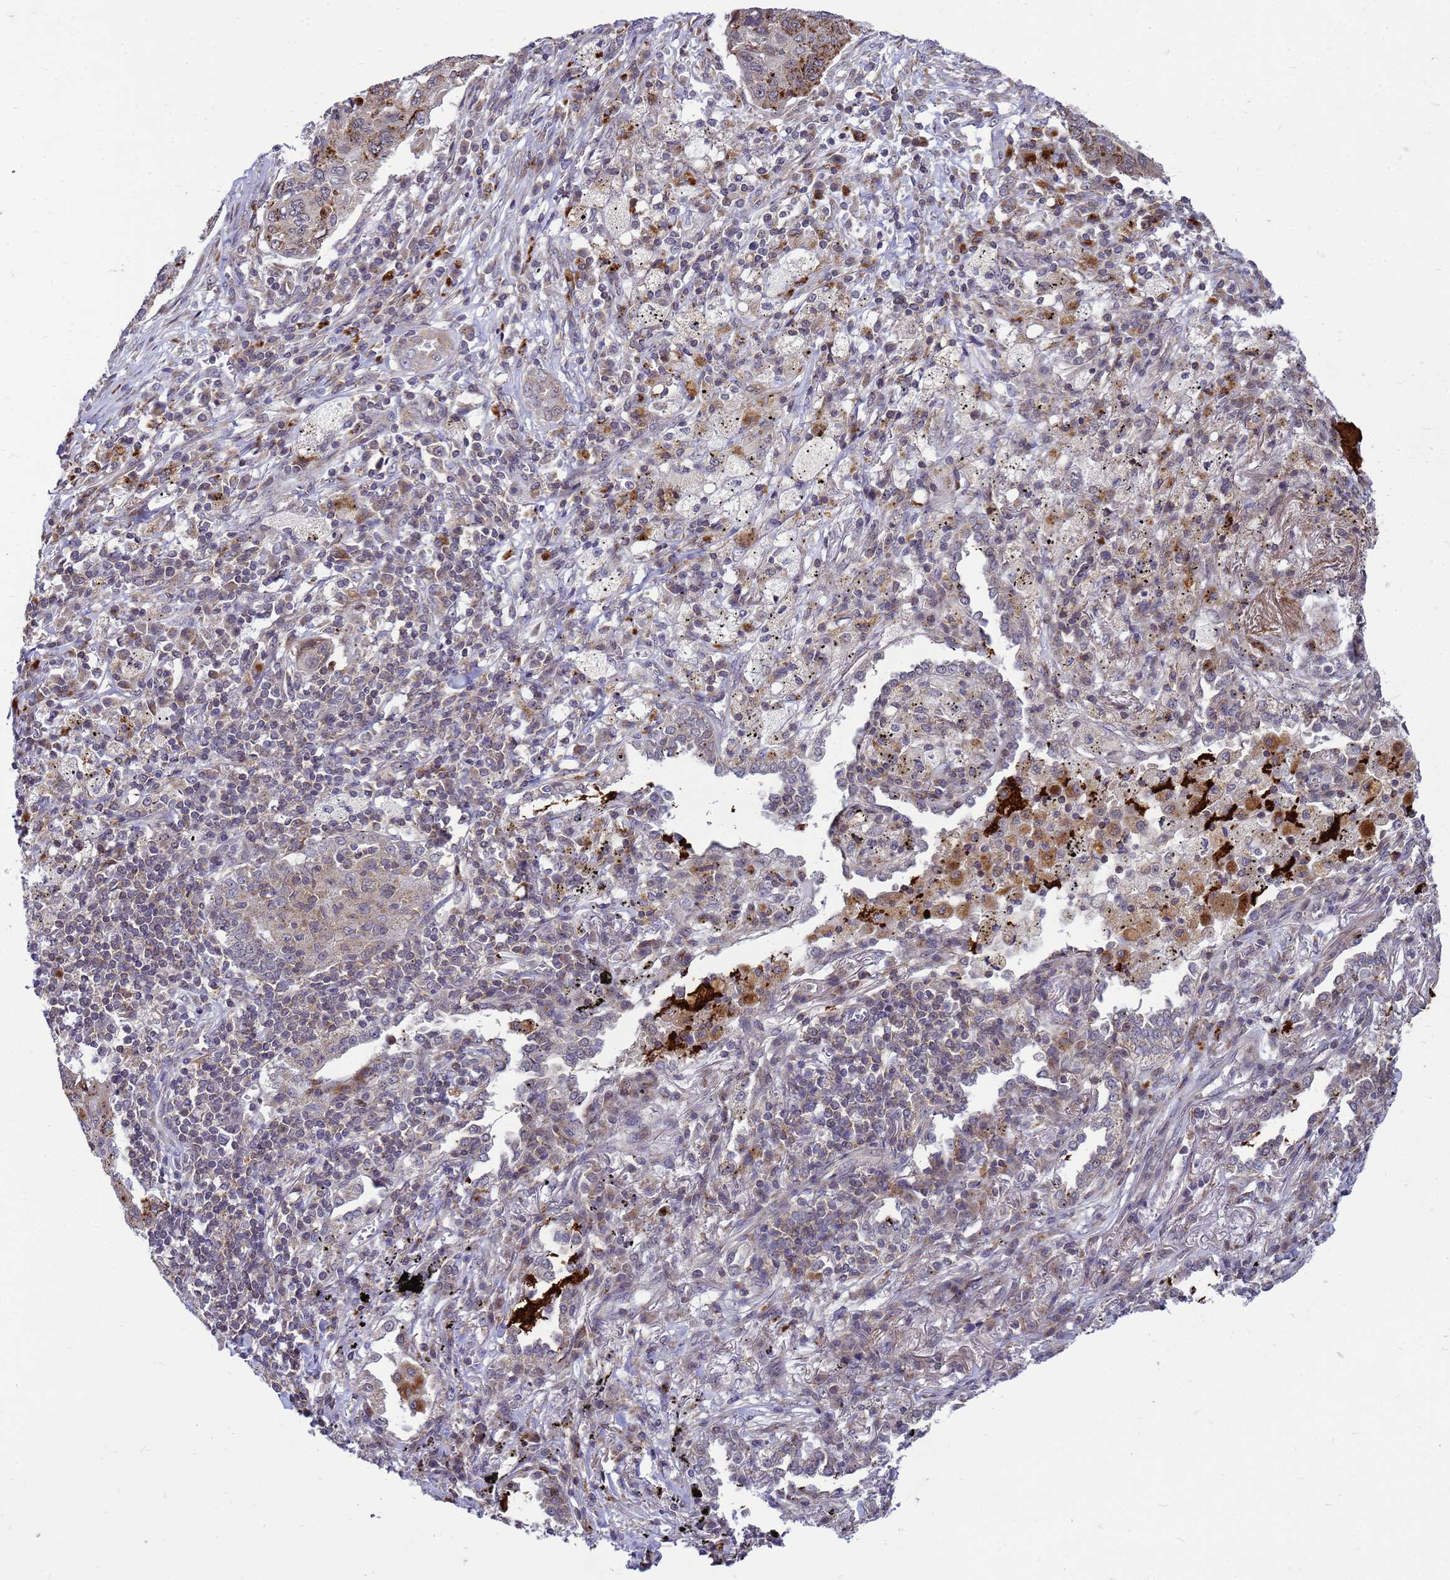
{"staining": {"intensity": "strong", "quantity": "<25%", "location": "cytoplasmic/membranous"}, "tissue": "lung cancer", "cell_type": "Tumor cells", "image_type": "cancer", "snomed": [{"axis": "morphology", "description": "Squamous cell carcinoma, NOS"}, {"axis": "topography", "description": "Lung"}], "caption": "Squamous cell carcinoma (lung) stained for a protein (brown) exhibits strong cytoplasmic/membranous positive expression in about <25% of tumor cells.", "gene": "C12orf43", "patient": {"sex": "female", "age": 63}}